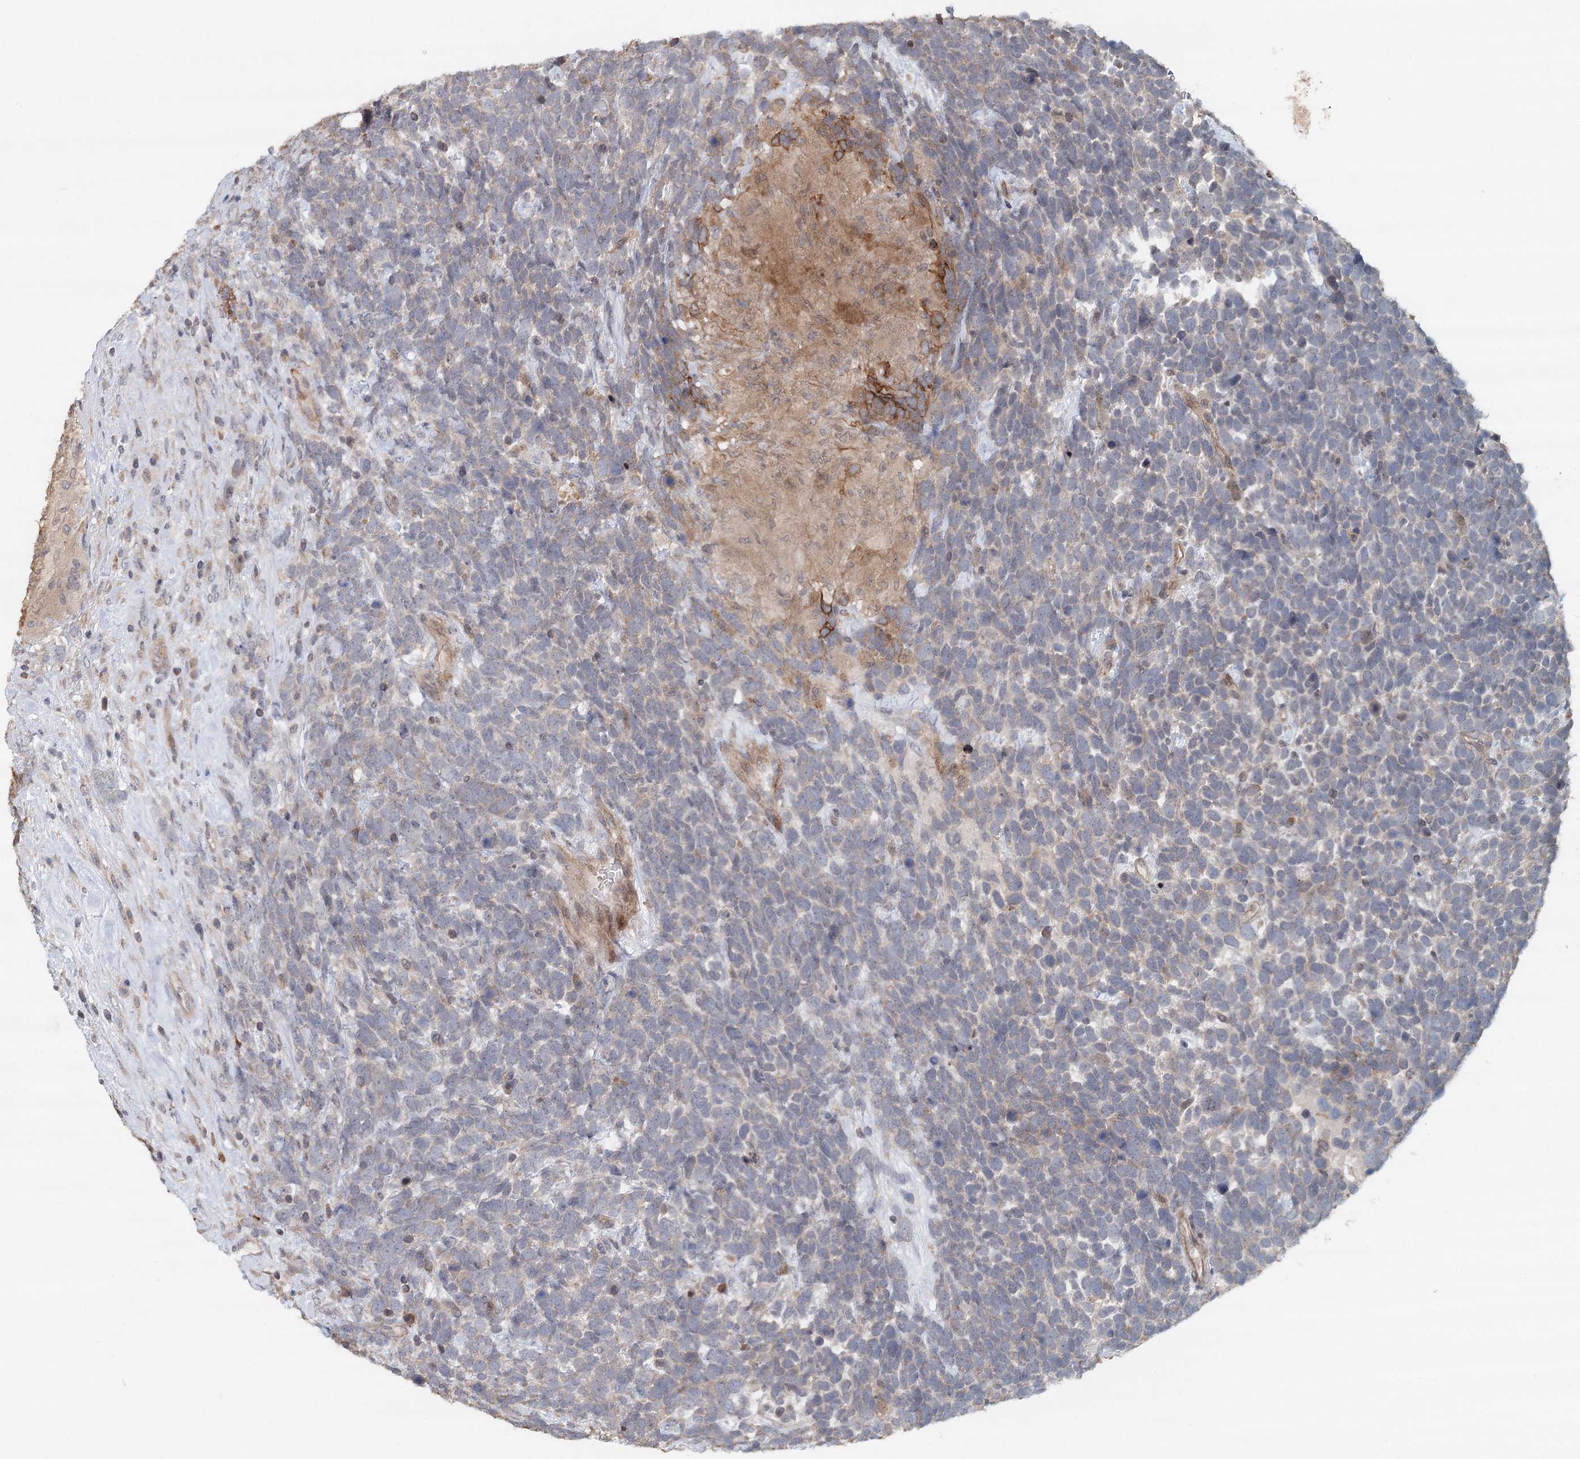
{"staining": {"intensity": "negative", "quantity": "none", "location": "none"}, "tissue": "urothelial cancer", "cell_type": "Tumor cells", "image_type": "cancer", "snomed": [{"axis": "morphology", "description": "Urothelial carcinoma, High grade"}, {"axis": "topography", "description": "Urinary bladder"}], "caption": "An IHC image of high-grade urothelial carcinoma is shown. There is no staining in tumor cells of high-grade urothelial carcinoma.", "gene": "RNF111", "patient": {"sex": "female", "age": 82}}